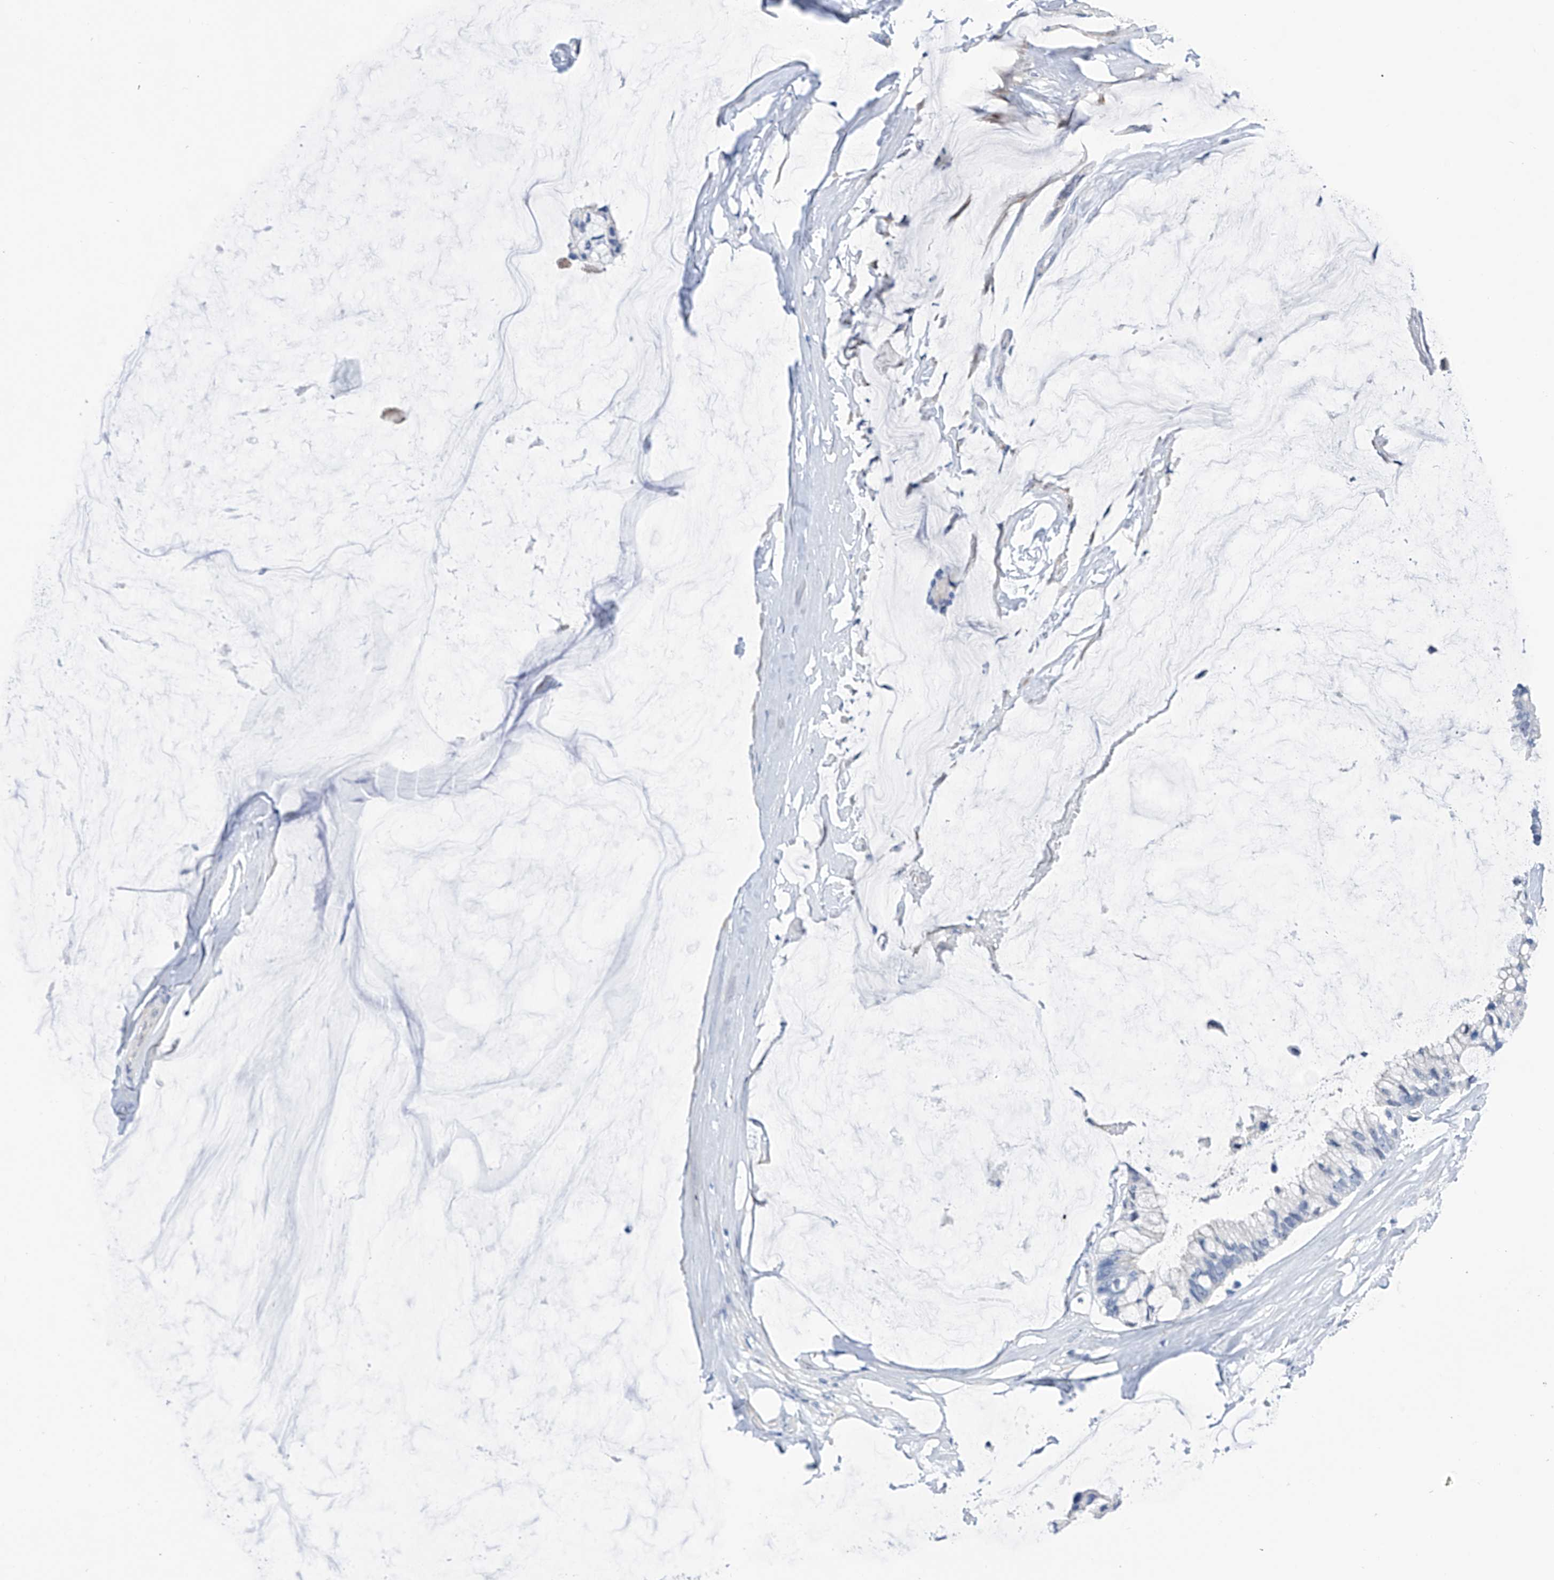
{"staining": {"intensity": "negative", "quantity": "none", "location": "none"}, "tissue": "ovarian cancer", "cell_type": "Tumor cells", "image_type": "cancer", "snomed": [{"axis": "morphology", "description": "Cystadenocarcinoma, mucinous, NOS"}, {"axis": "topography", "description": "Ovary"}], "caption": "Tumor cells are negative for protein expression in human ovarian cancer (mucinous cystadenocarcinoma).", "gene": "PGM3", "patient": {"sex": "female", "age": 39}}